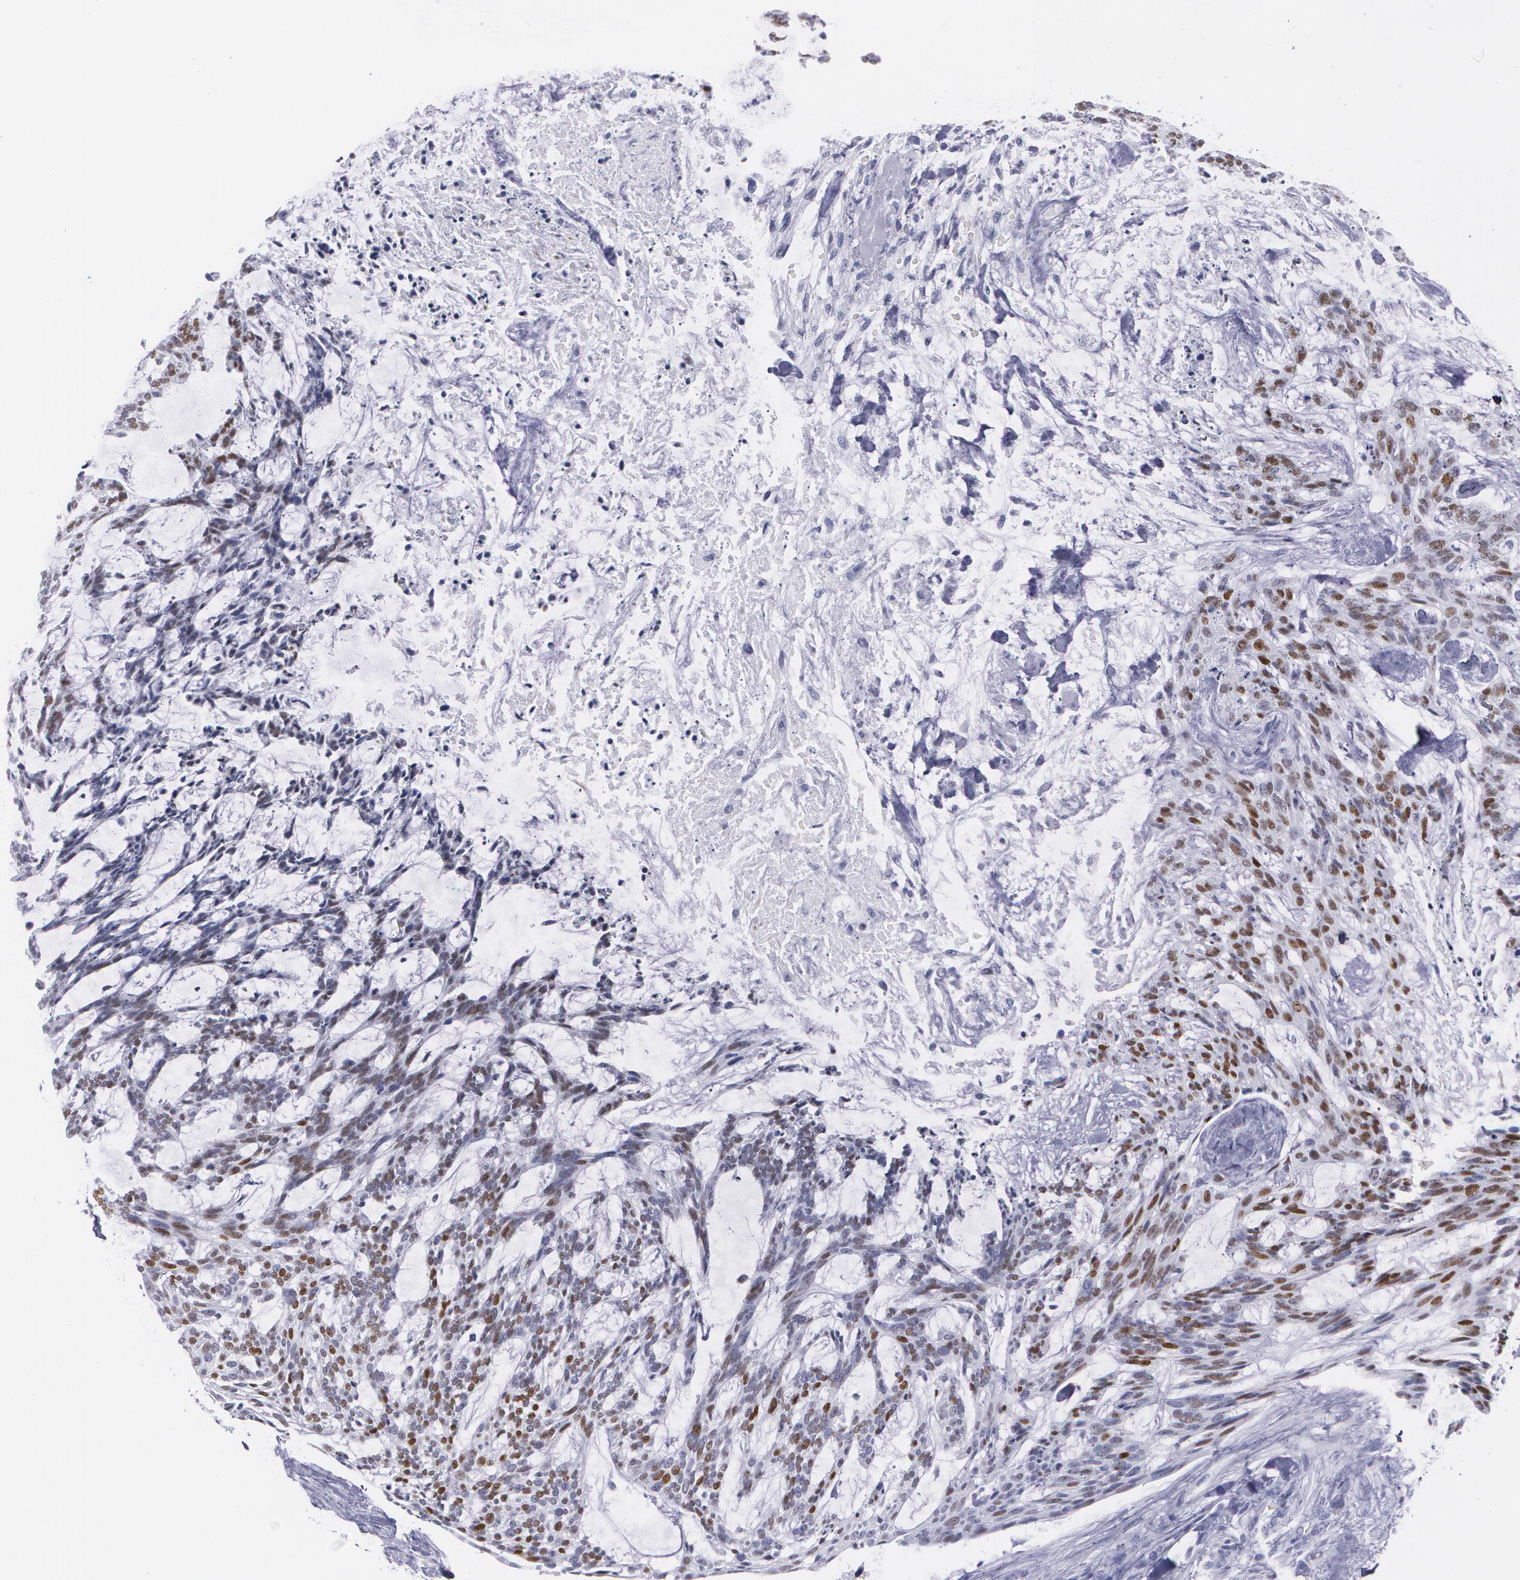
{"staining": {"intensity": "moderate", "quantity": ">75%", "location": "nuclear"}, "tissue": "skin cancer", "cell_type": "Tumor cells", "image_type": "cancer", "snomed": [{"axis": "morphology", "description": "Normal tissue, NOS"}, {"axis": "morphology", "description": "Basal cell carcinoma"}, {"axis": "topography", "description": "Skin"}], "caption": "The image displays immunohistochemical staining of basal cell carcinoma (skin). There is moderate nuclear staining is identified in approximately >75% of tumor cells.", "gene": "TP53", "patient": {"sex": "female", "age": 71}}